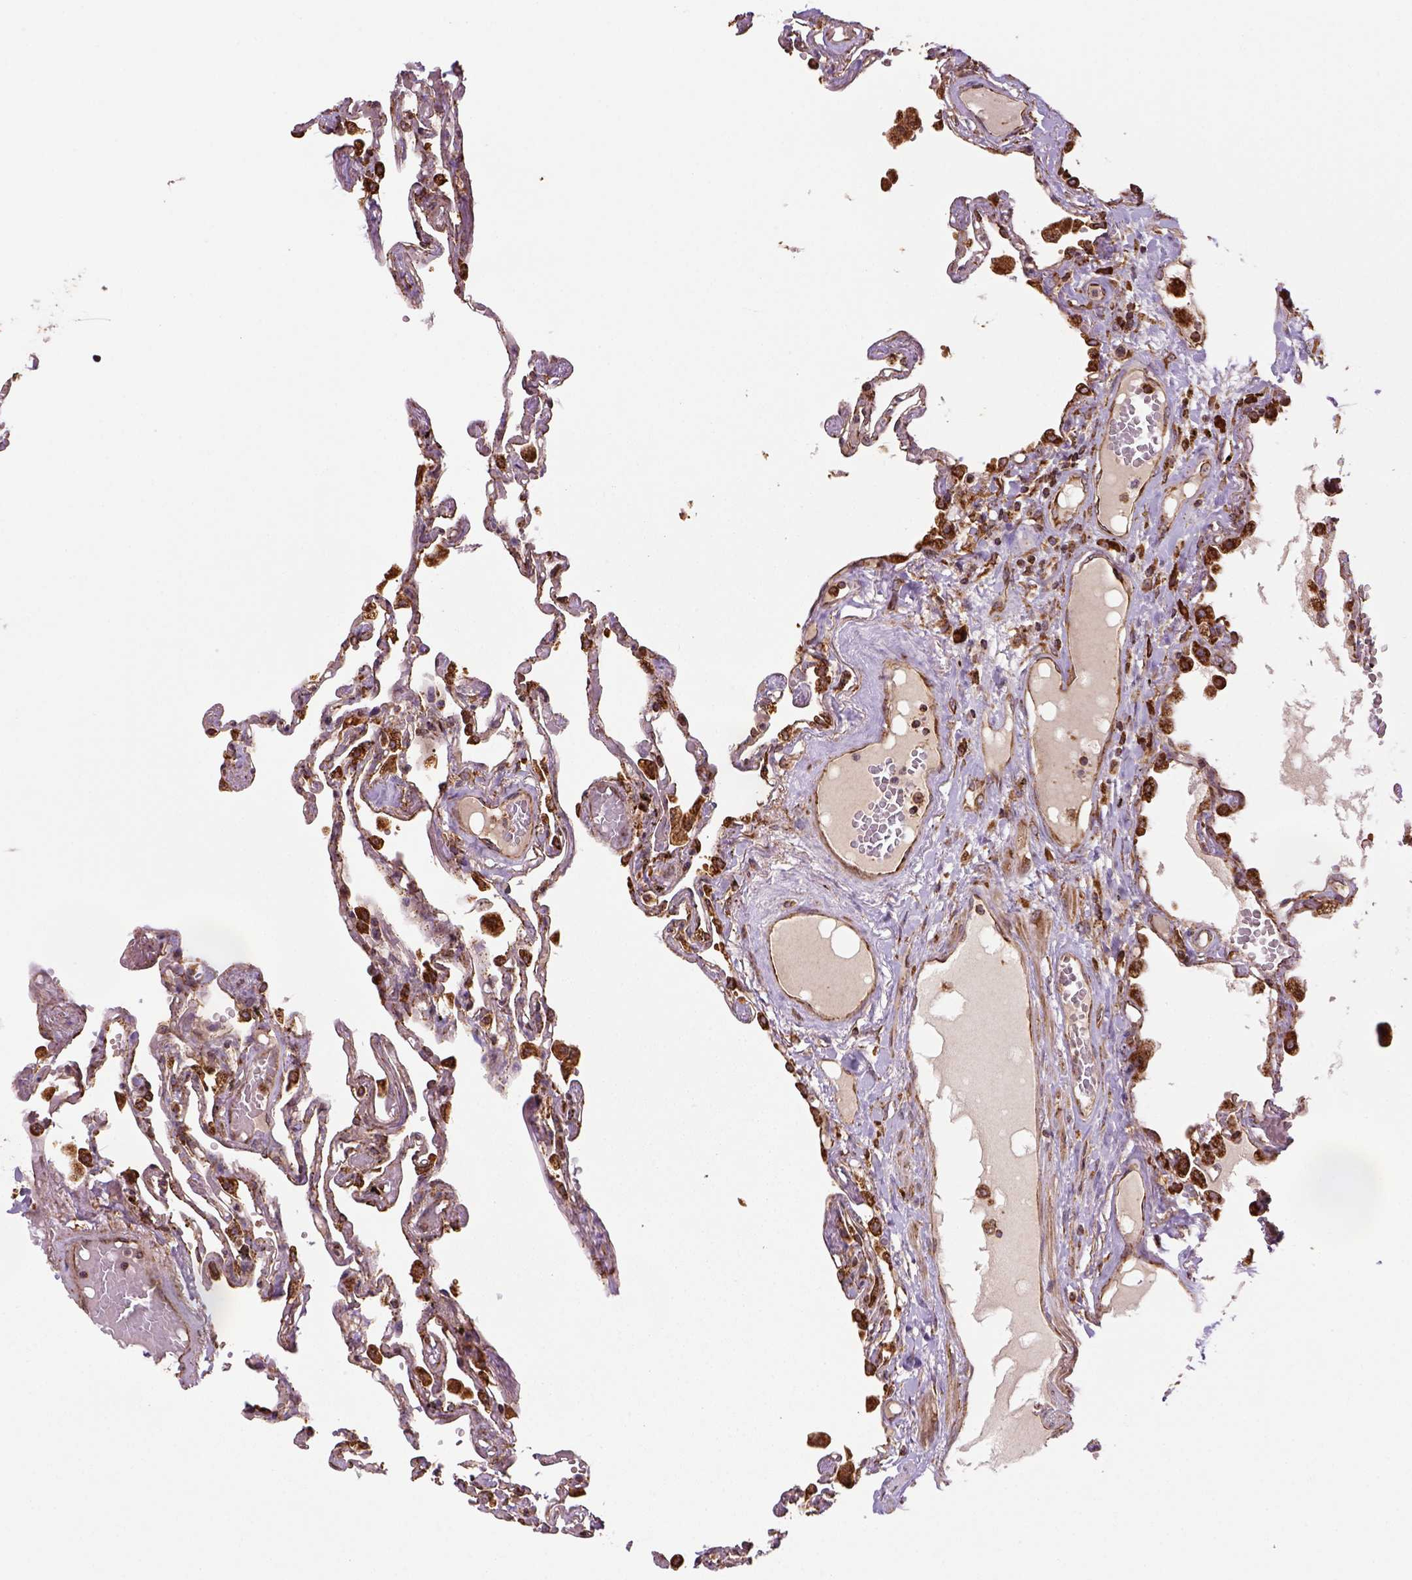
{"staining": {"intensity": "strong", "quantity": "25%-75%", "location": "cytoplasmic/membranous"}, "tissue": "lung", "cell_type": "Alveolar cells", "image_type": "normal", "snomed": [{"axis": "morphology", "description": "Normal tissue, NOS"}, {"axis": "morphology", "description": "Adenocarcinoma, NOS"}, {"axis": "topography", "description": "Cartilage tissue"}, {"axis": "topography", "description": "Lung"}], "caption": "A brown stain labels strong cytoplasmic/membranous expression of a protein in alveolar cells of benign lung.", "gene": "MAPK8IP3", "patient": {"sex": "female", "age": 67}}